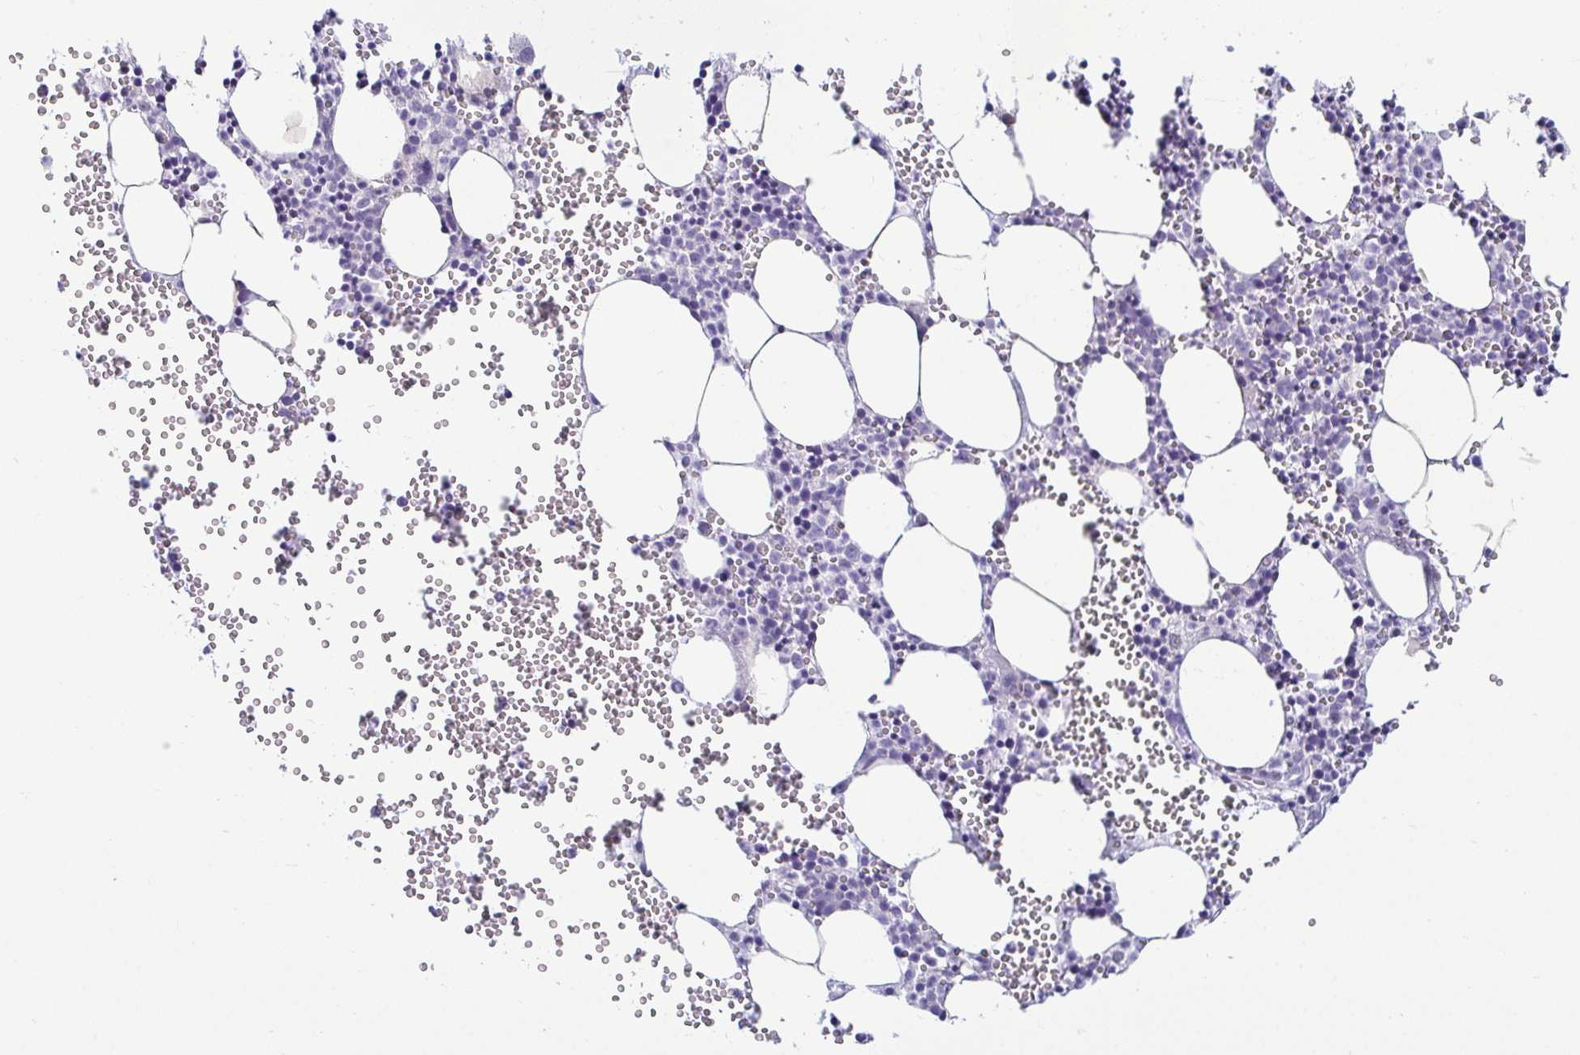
{"staining": {"intensity": "negative", "quantity": "none", "location": "none"}, "tissue": "bone marrow", "cell_type": "Hematopoietic cells", "image_type": "normal", "snomed": [{"axis": "morphology", "description": "Normal tissue, NOS"}, {"axis": "topography", "description": "Bone marrow"}], "caption": "IHC of unremarkable bone marrow demonstrates no expression in hematopoietic cells. (DAB (3,3'-diaminobenzidine) IHC, high magnification).", "gene": "TFPI2", "patient": {"sex": "female", "age": 80}}